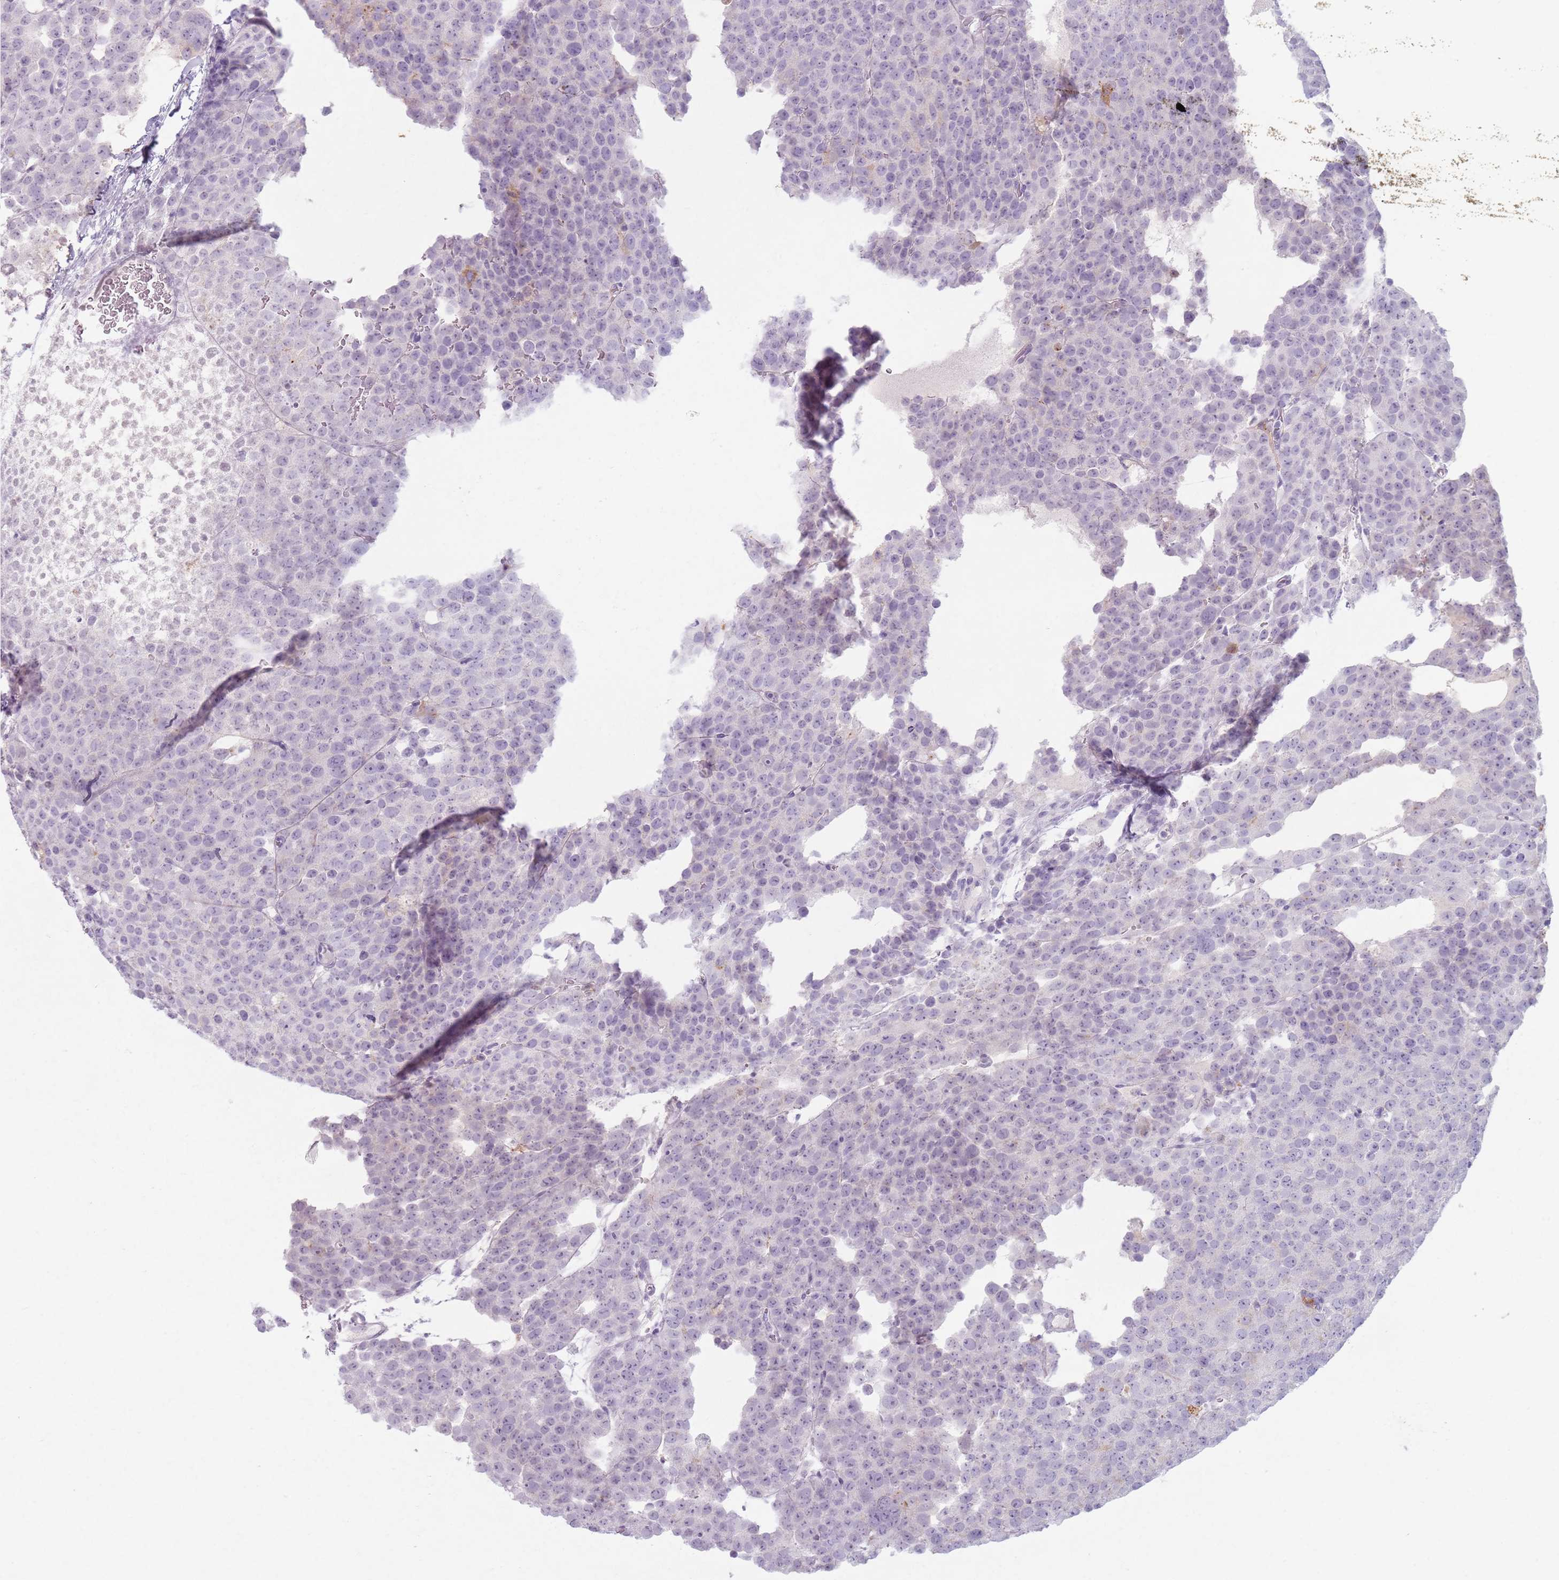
{"staining": {"intensity": "negative", "quantity": "none", "location": "none"}, "tissue": "testis cancer", "cell_type": "Tumor cells", "image_type": "cancer", "snomed": [{"axis": "morphology", "description": "Seminoma, NOS"}, {"axis": "topography", "description": "Testis"}], "caption": "Immunohistochemical staining of testis cancer exhibits no significant staining in tumor cells. The staining was performed using DAB (3,3'-diaminobenzidine) to visualize the protein expression in brown, while the nuclei were stained in blue with hematoxylin (Magnification: 20x).", "gene": "GDPGP1", "patient": {"sex": "male", "age": 71}}